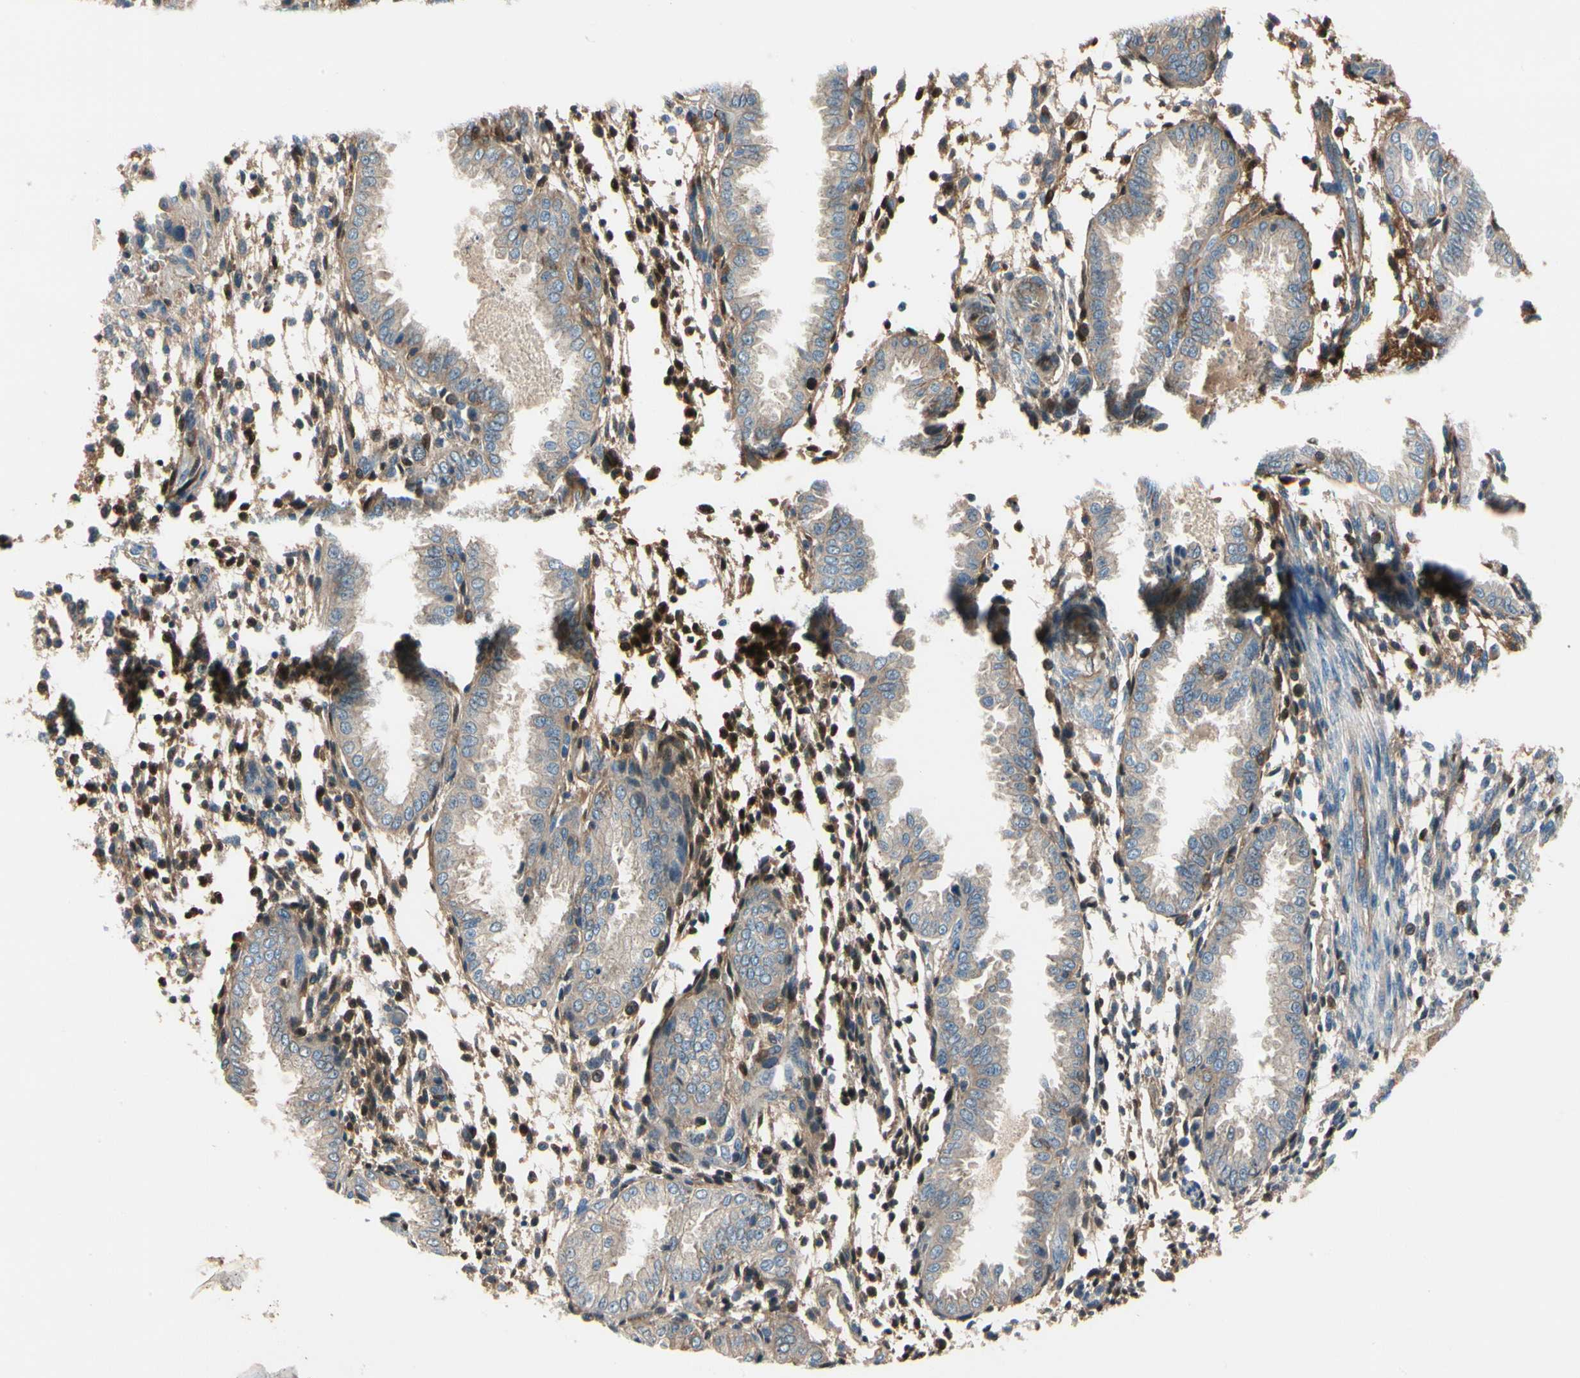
{"staining": {"intensity": "moderate", "quantity": "<25%", "location": "cytoplasmic/membranous"}, "tissue": "endometrium", "cell_type": "Cells in endometrial stroma", "image_type": "normal", "snomed": [{"axis": "morphology", "description": "Normal tissue, NOS"}, {"axis": "topography", "description": "Endometrium"}], "caption": "DAB immunohistochemical staining of normal endometrium shows moderate cytoplasmic/membranous protein expression in about <25% of cells in endometrial stroma.", "gene": "HJURP", "patient": {"sex": "female", "age": 33}}